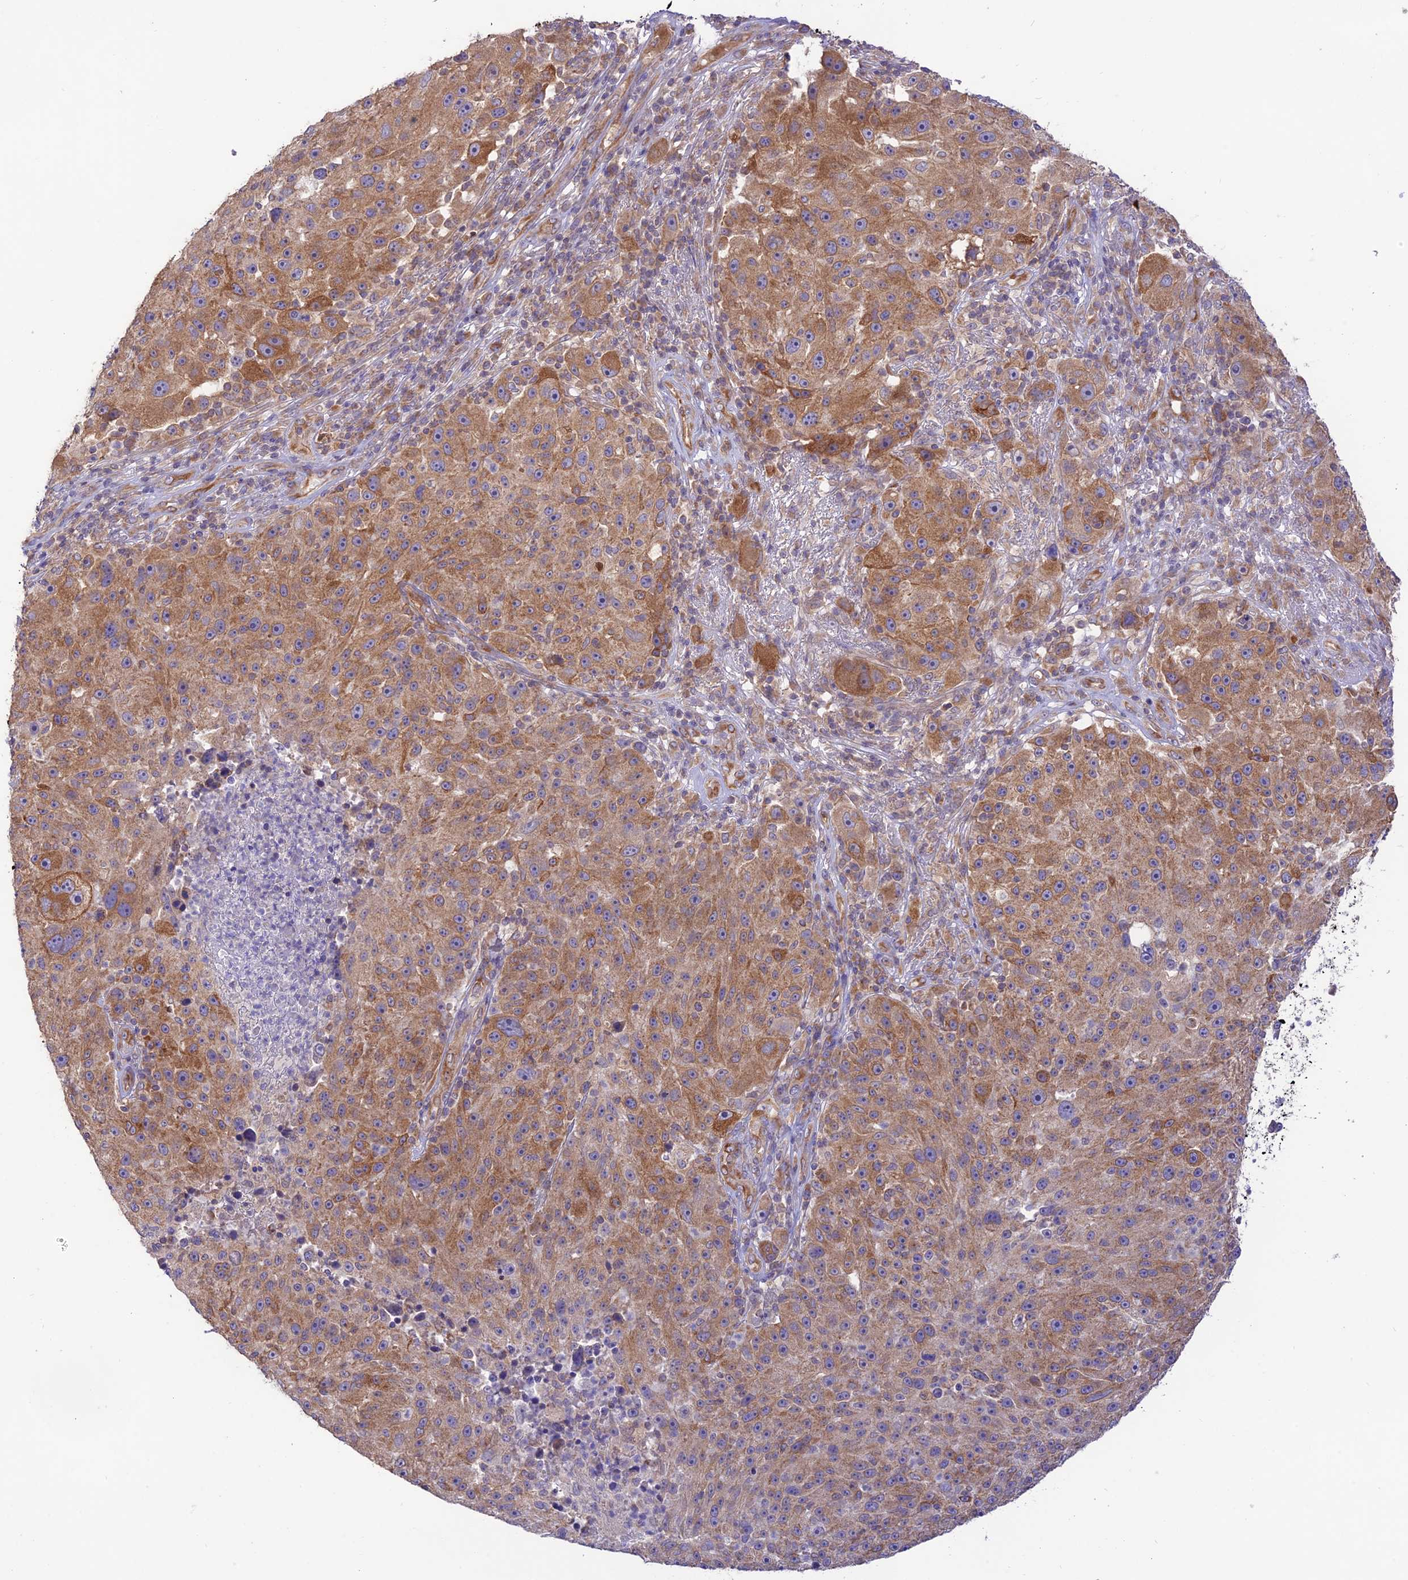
{"staining": {"intensity": "moderate", "quantity": ">75%", "location": "cytoplasmic/membranous"}, "tissue": "melanoma", "cell_type": "Tumor cells", "image_type": "cancer", "snomed": [{"axis": "morphology", "description": "Malignant melanoma, NOS"}, {"axis": "topography", "description": "Skin"}], "caption": "Malignant melanoma stained with a brown dye exhibits moderate cytoplasmic/membranous positive expression in about >75% of tumor cells.", "gene": "TMEM259", "patient": {"sex": "male", "age": 53}}